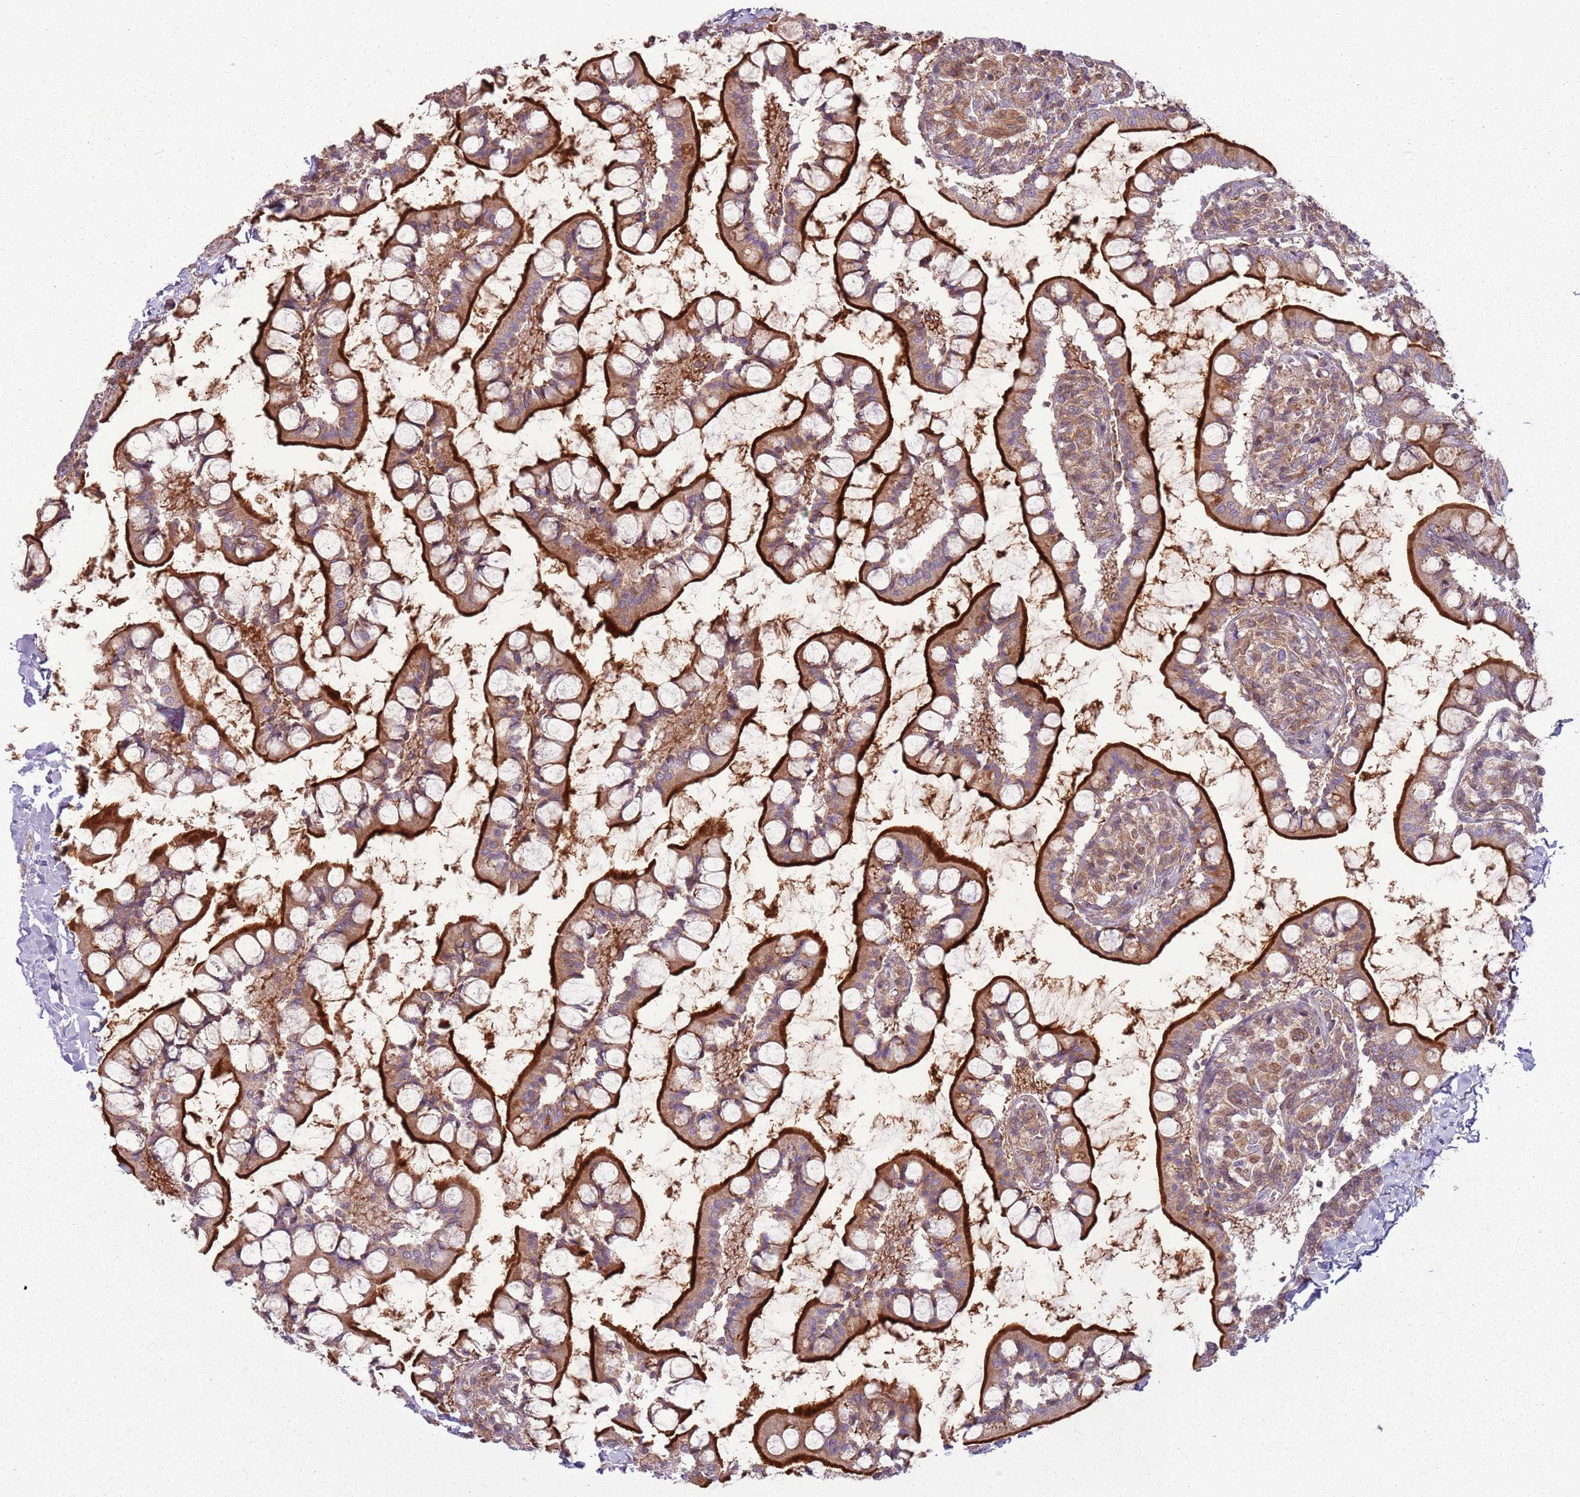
{"staining": {"intensity": "strong", "quantity": ">75%", "location": "cytoplasmic/membranous"}, "tissue": "small intestine", "cell_type": "Glandular cells", "image_type": "normal", "snomed": [{"axis": "morphology", "description": "Normal tissue, NOS"}, {"axis": "topography", "description": "Small intestine"}], "caption": "DAB (3,3'-diaminobenzidine) immunohistochemical staining of unremarkable human small intestine shows strong cytoplasmic/membranous protein staining in approximately >75% of glandular cells.", "gene": "RPL21", "patient": {"sex": "male", "age": 52}}